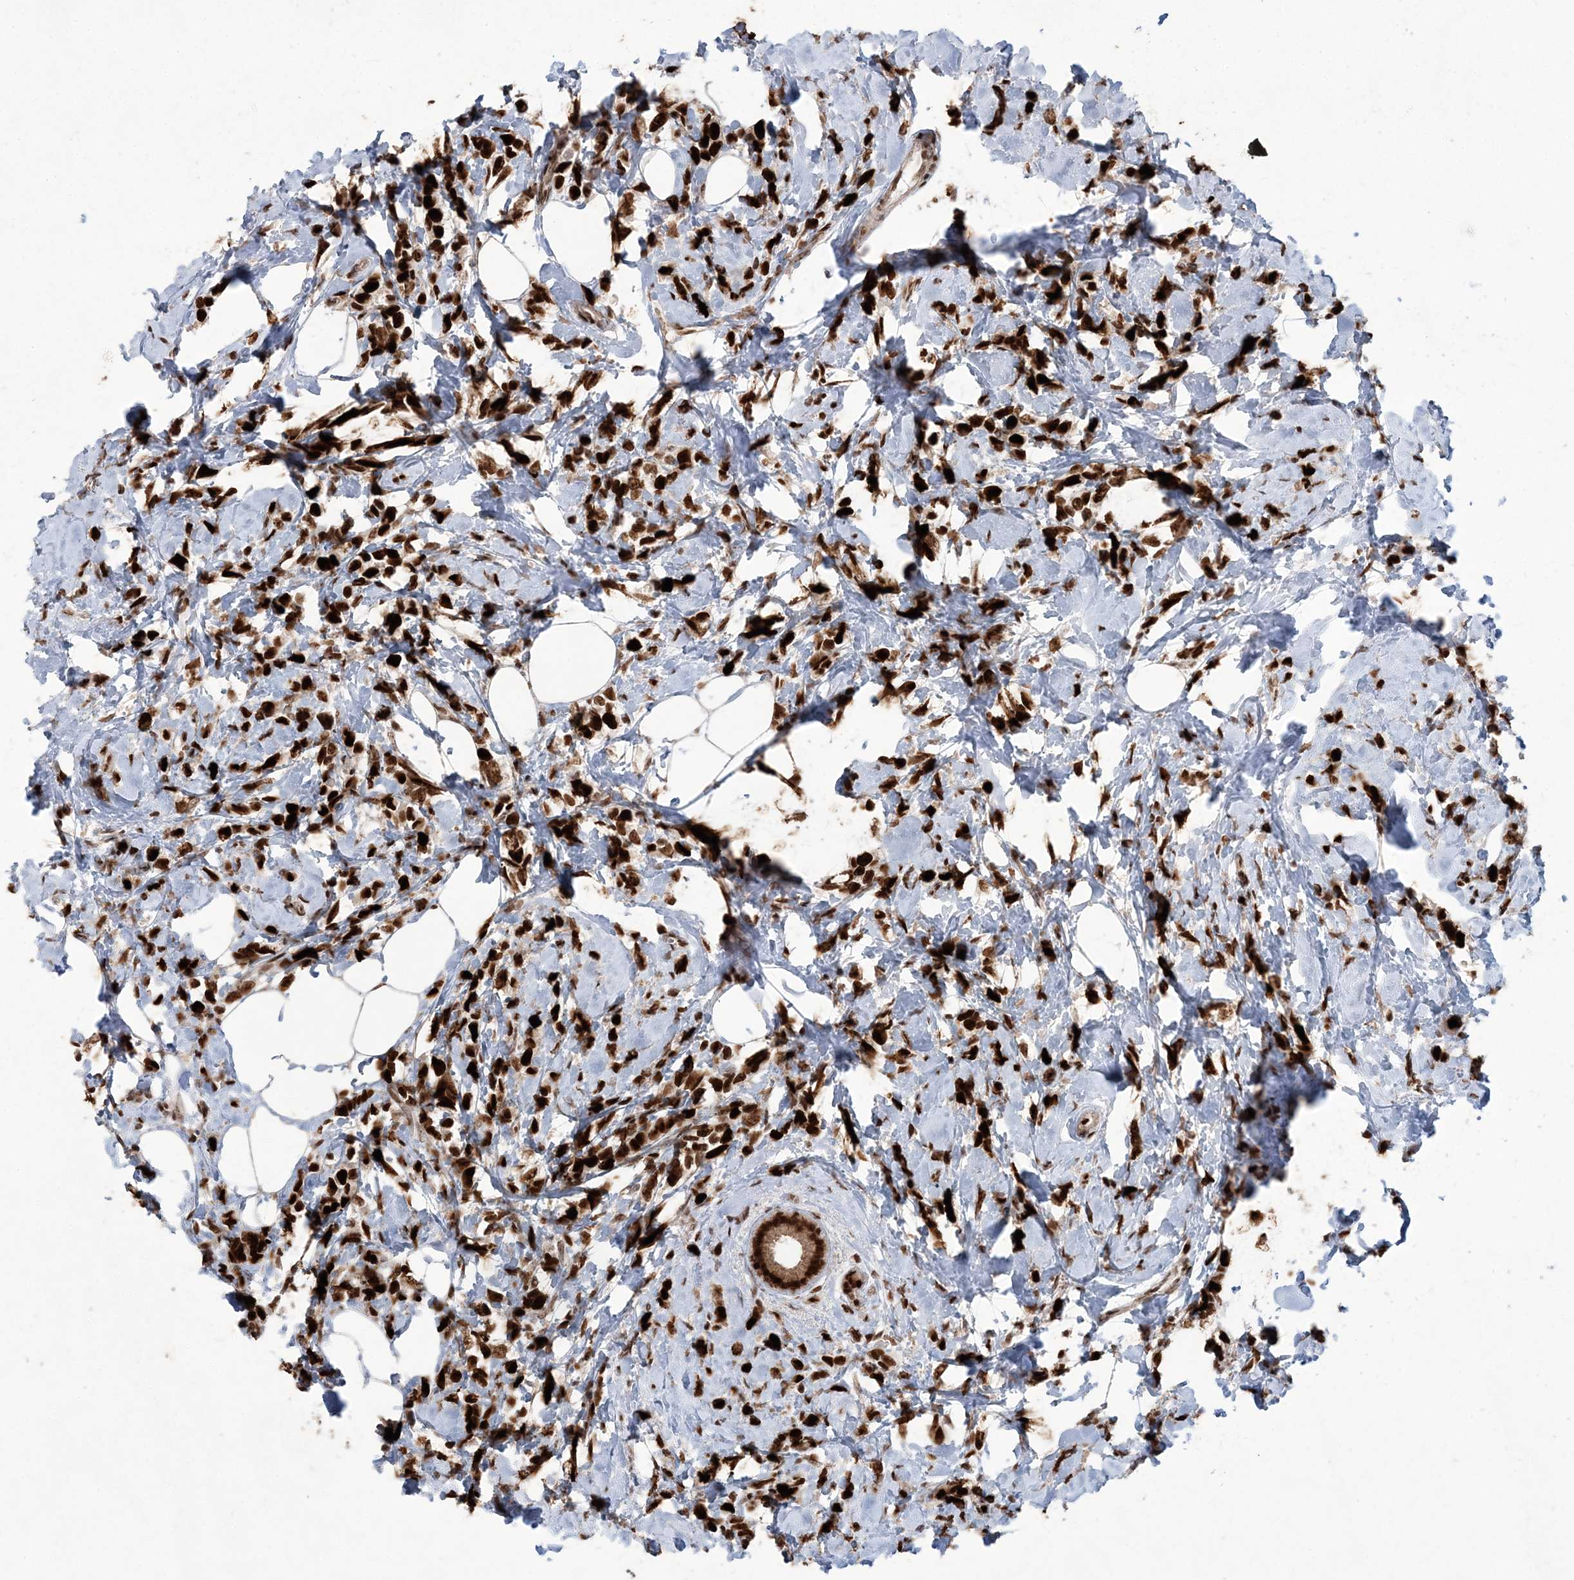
{"staining": {"intensity": "strong", "quantity": ">75%", "location": "nuclear"}, "tissue": "breast cancer", "cell_type": "Tumor cells", "image_type": "cancer", "snomed": [{"axis": "morphology", "description": "Lobular carcinoma"}, {"axis": "topography", "description": "Breast"}], "caption": "Immunohistochemical staining of breast cancer (lobular carcinoma) displays high levels of strong nuclear protein expression in about >75% of tumor cells. (DAB (3,3'-diaminobenzidine) = brown stain, brightfield microscopy at high magnification).", "gene": "LIG1", "patient": {"sex": "female", "age": 47}}